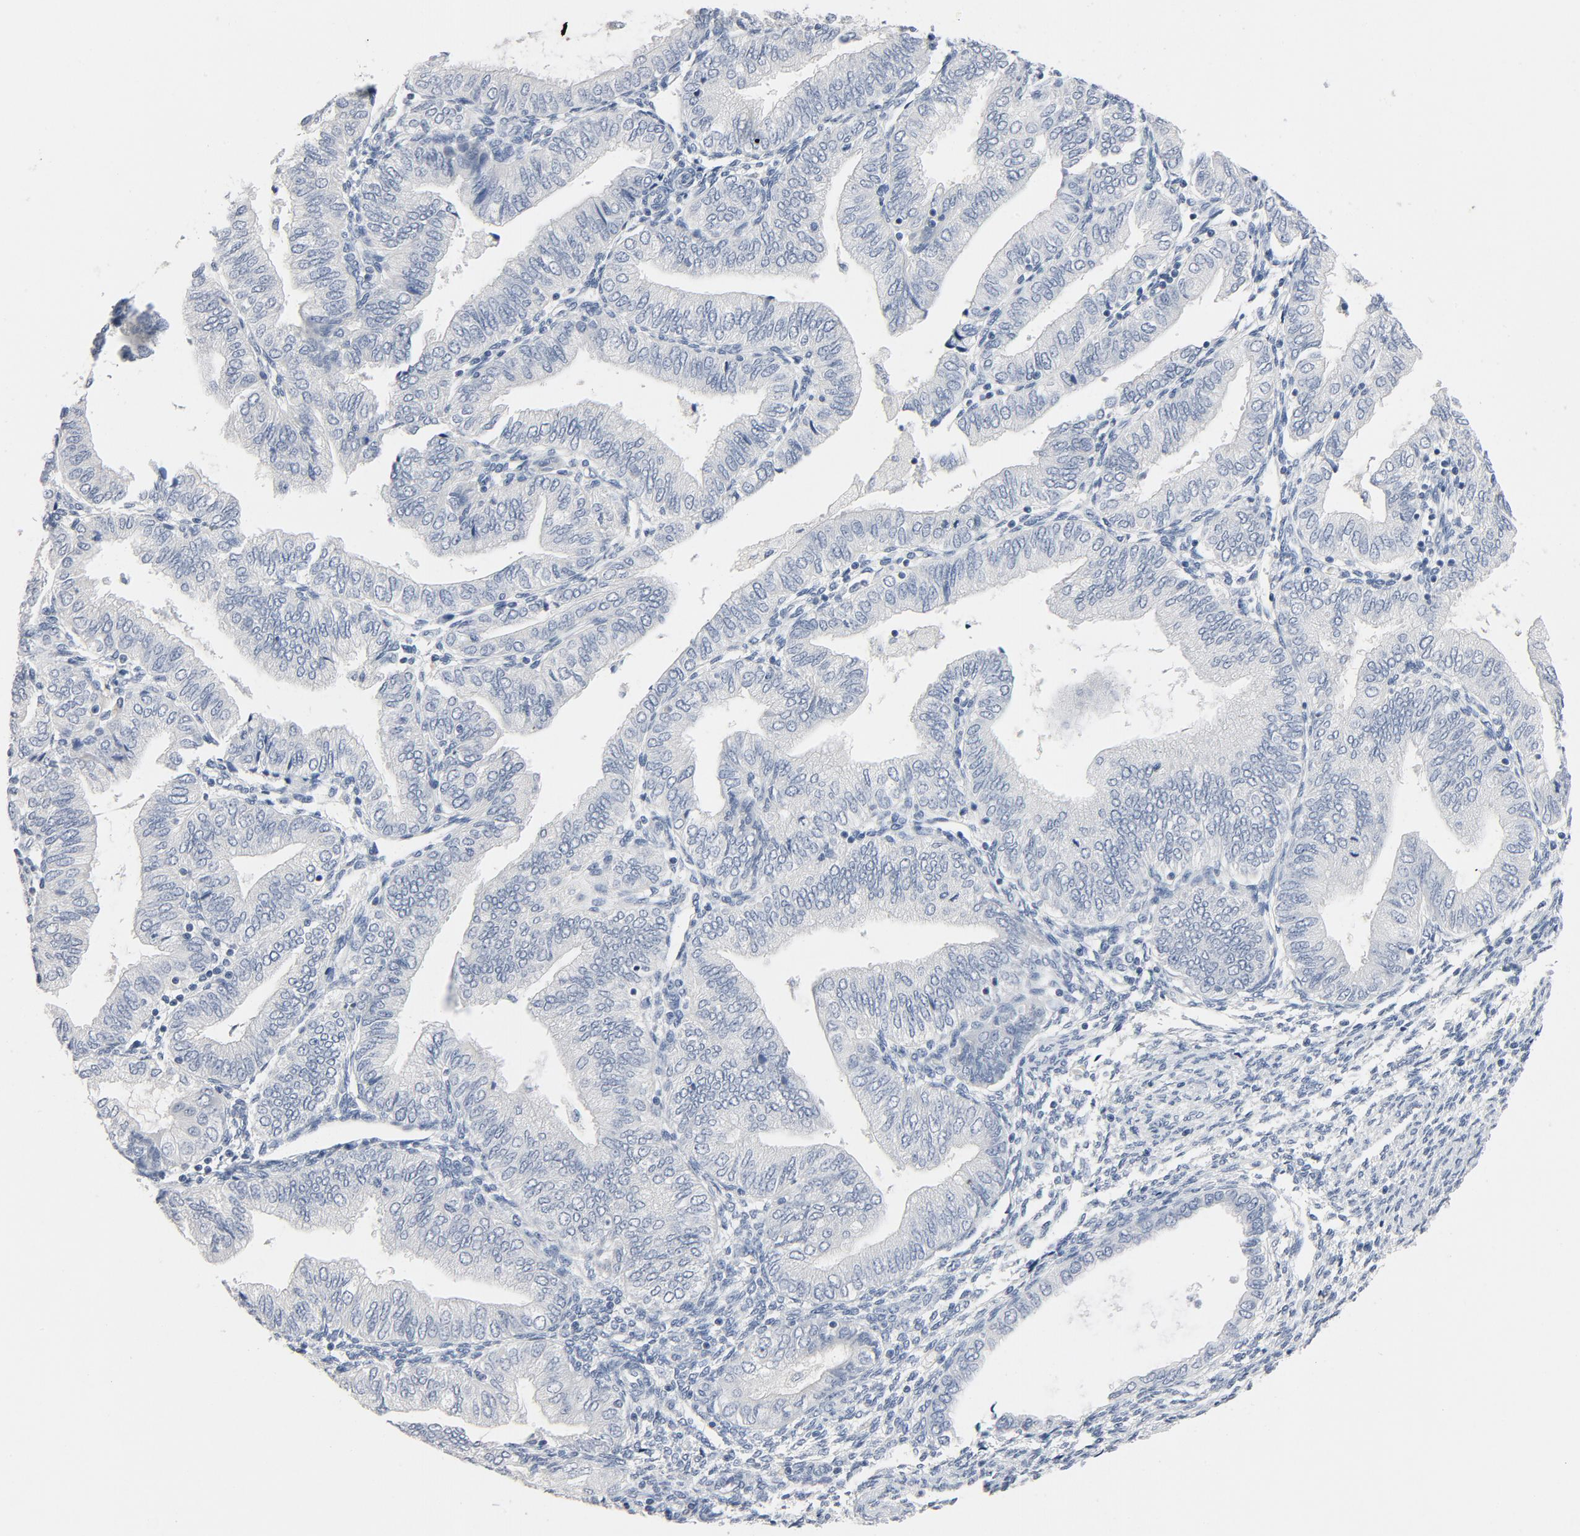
{"staining": {"intensity": "negative", "quantity": "none", "location": "none"}, "tissue": "endometrial cancer", "cell_type": "Tumor cells", "image_type": "cancer", "snomed": [{"axis": "morphology", "description": "Adenocarcinoma, NOS"}, {"axis": "topography", "description": "Endometrium"}], "caption": "Immunohistochemical staining of adenocarcinoma (endometrial) exhibits no significant expression in tumor cells.", "gene": "ZCCHC13", "patient": {"sex": "female", "age": 51}}